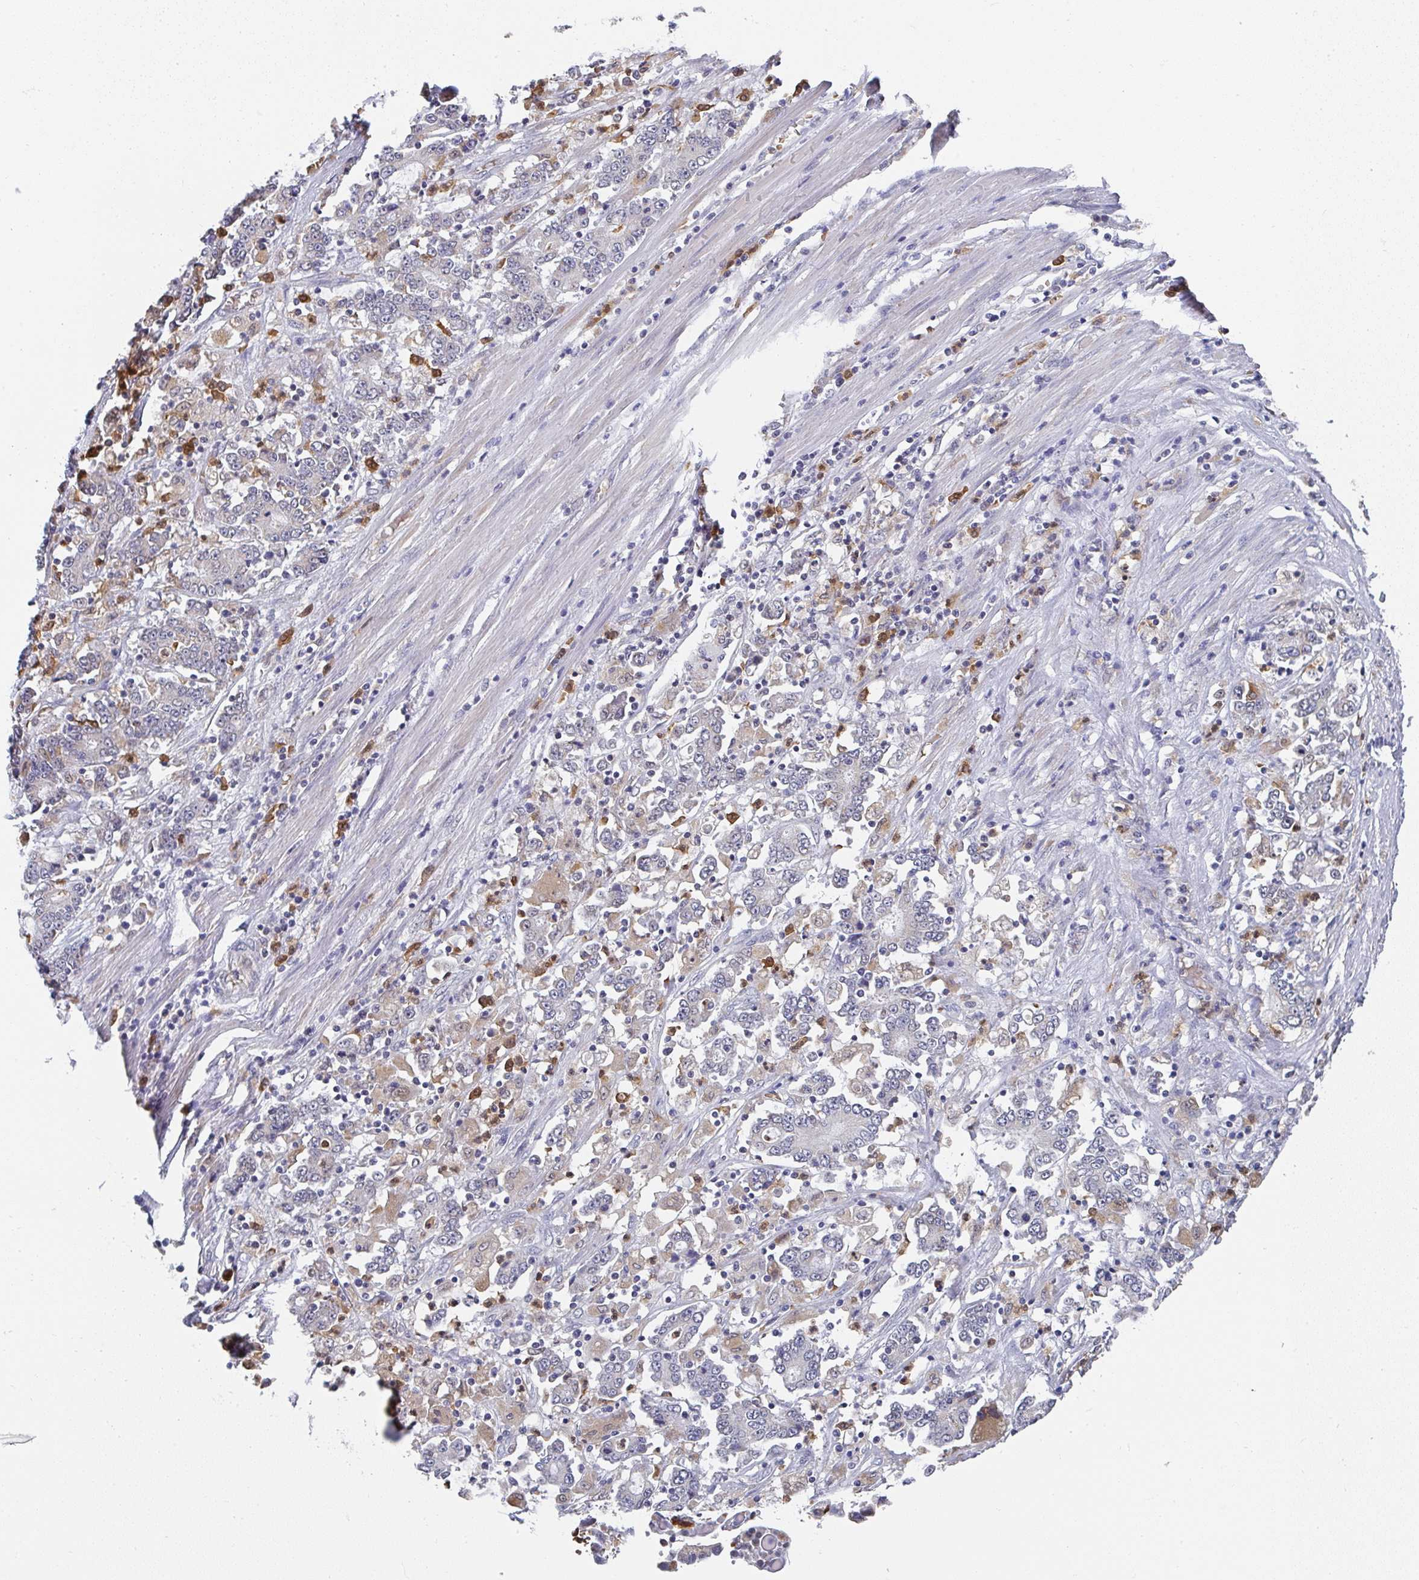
{"staining": {"intensity": "negative", "quantity": "none", "location": "none"}, "tissue": "stomach cancer", "cell_type": "Tumor cells", "image_type": "cancer", "snomed": [{"axis": "morphology", "description": "Adenocarcinoma, NOS"}, {"axis": "topography", "description": "Stomach, upper"}], "caption": "IHC of human stomach cancer (adenocarcinoma) demonstrates no staining in tumor cells. The staining was performed using DAB to visualize the protein expression in brown, while the nuclei were stained in blue with hematoxylin (Magnification: 20x).", "gene": "NCF1", "patient": {"sex": "male", "age": 68}}